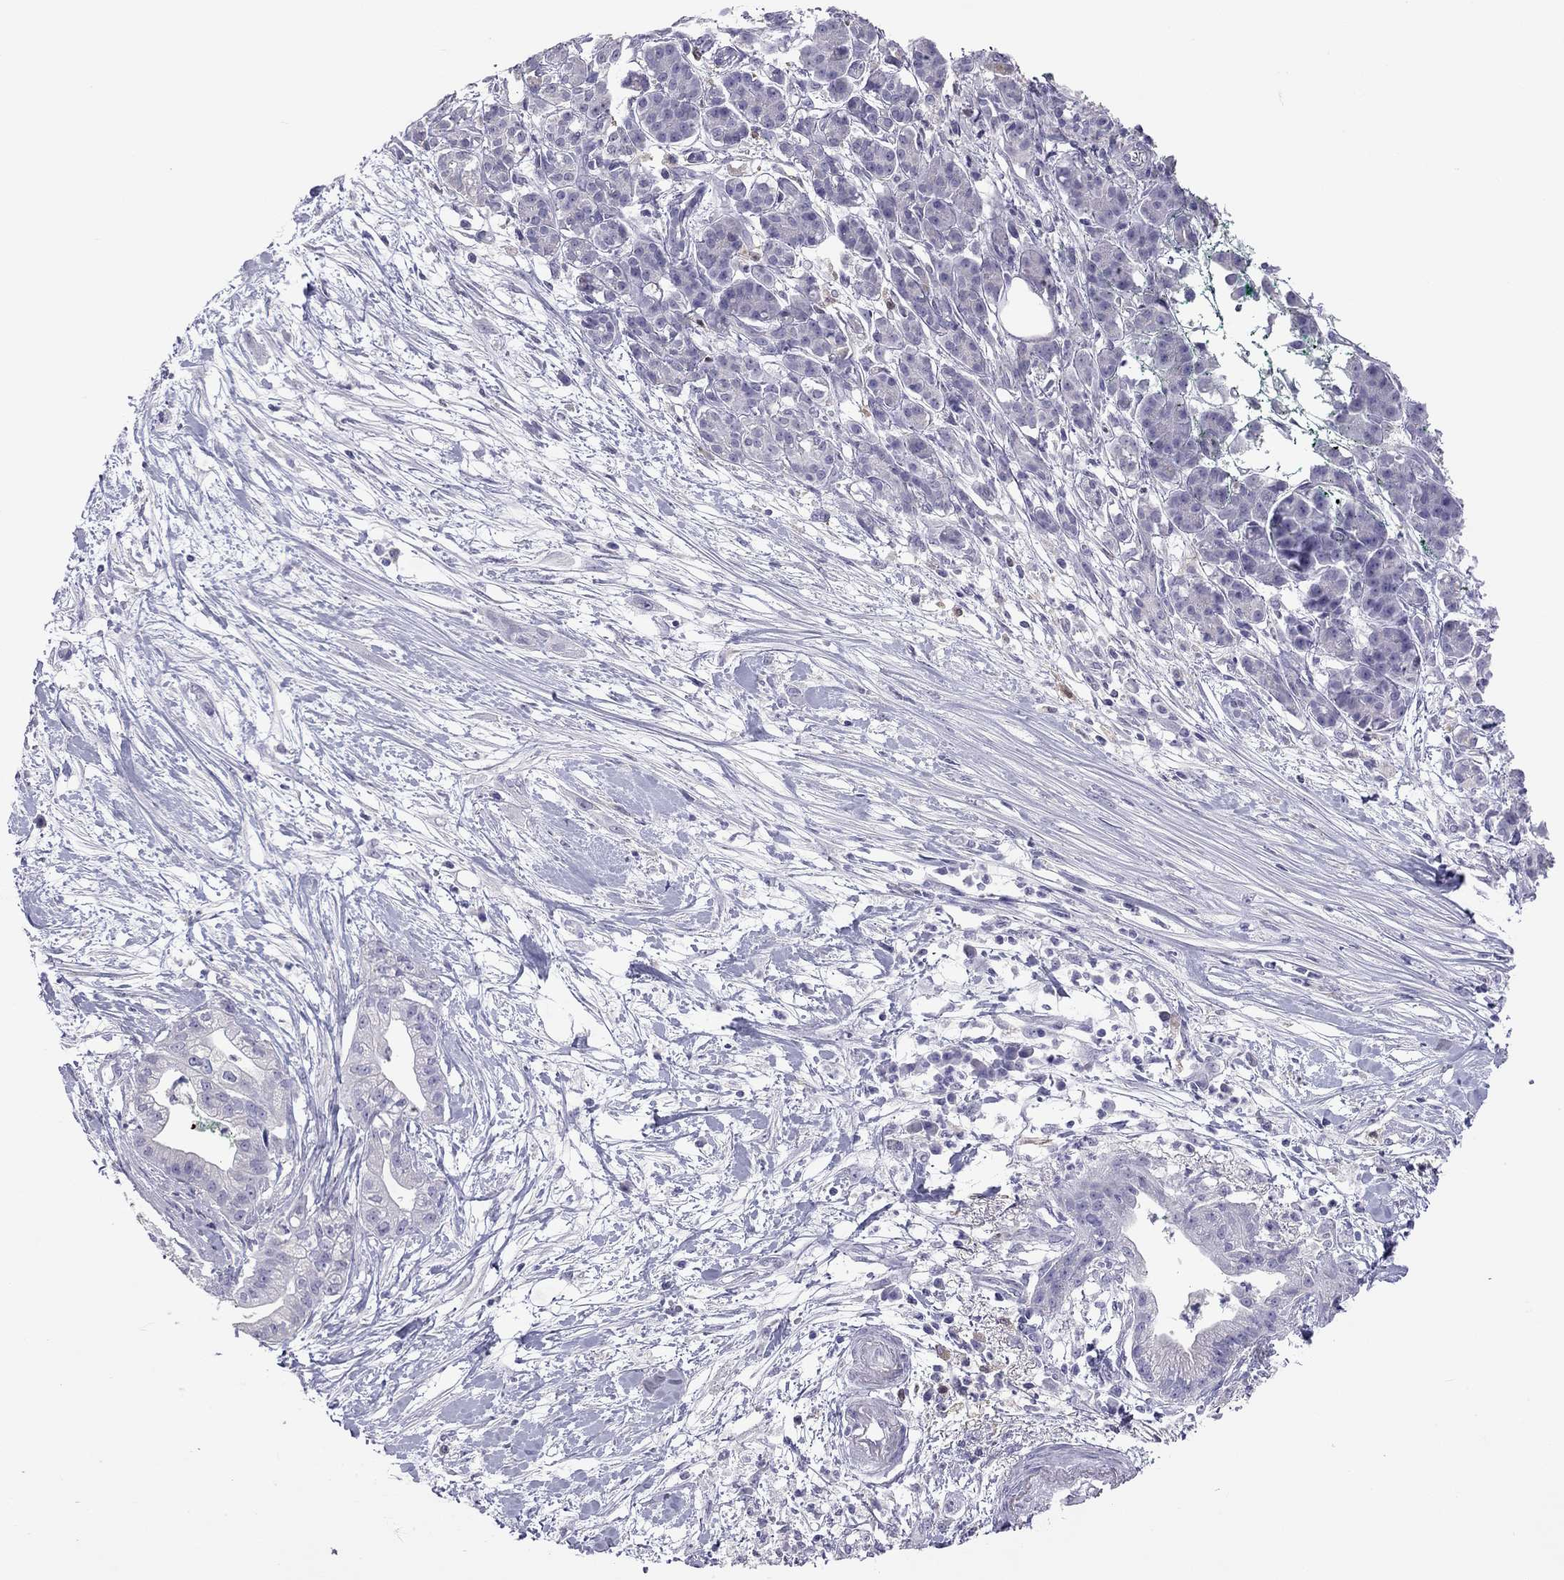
{"staining": {"intensity": "negative", "quantity": "none", "location": "none"}, "tissue": "pancreatic cancer", "cell_type": "Tumor cells", "image_type": "cancer", "snomed": [{"axis": "morphology", "description": "Normal tissue, NOS"}, {"axis": "morphology", "description": "Adenocarcinoma, NOS"}, {"axis": "topography", "description": "Lymph node"}, {"axis": "topography", "description": "Pancreas"}], "caption": "An IHC image of pancreatic cancer (adenocarcinoma) is shown. There is no staining in tumor cells of pancreatic cancer (adenocarcinoma).", "gene": "PPP1R3A", "patient": {"sex": "female", "age": 58}}